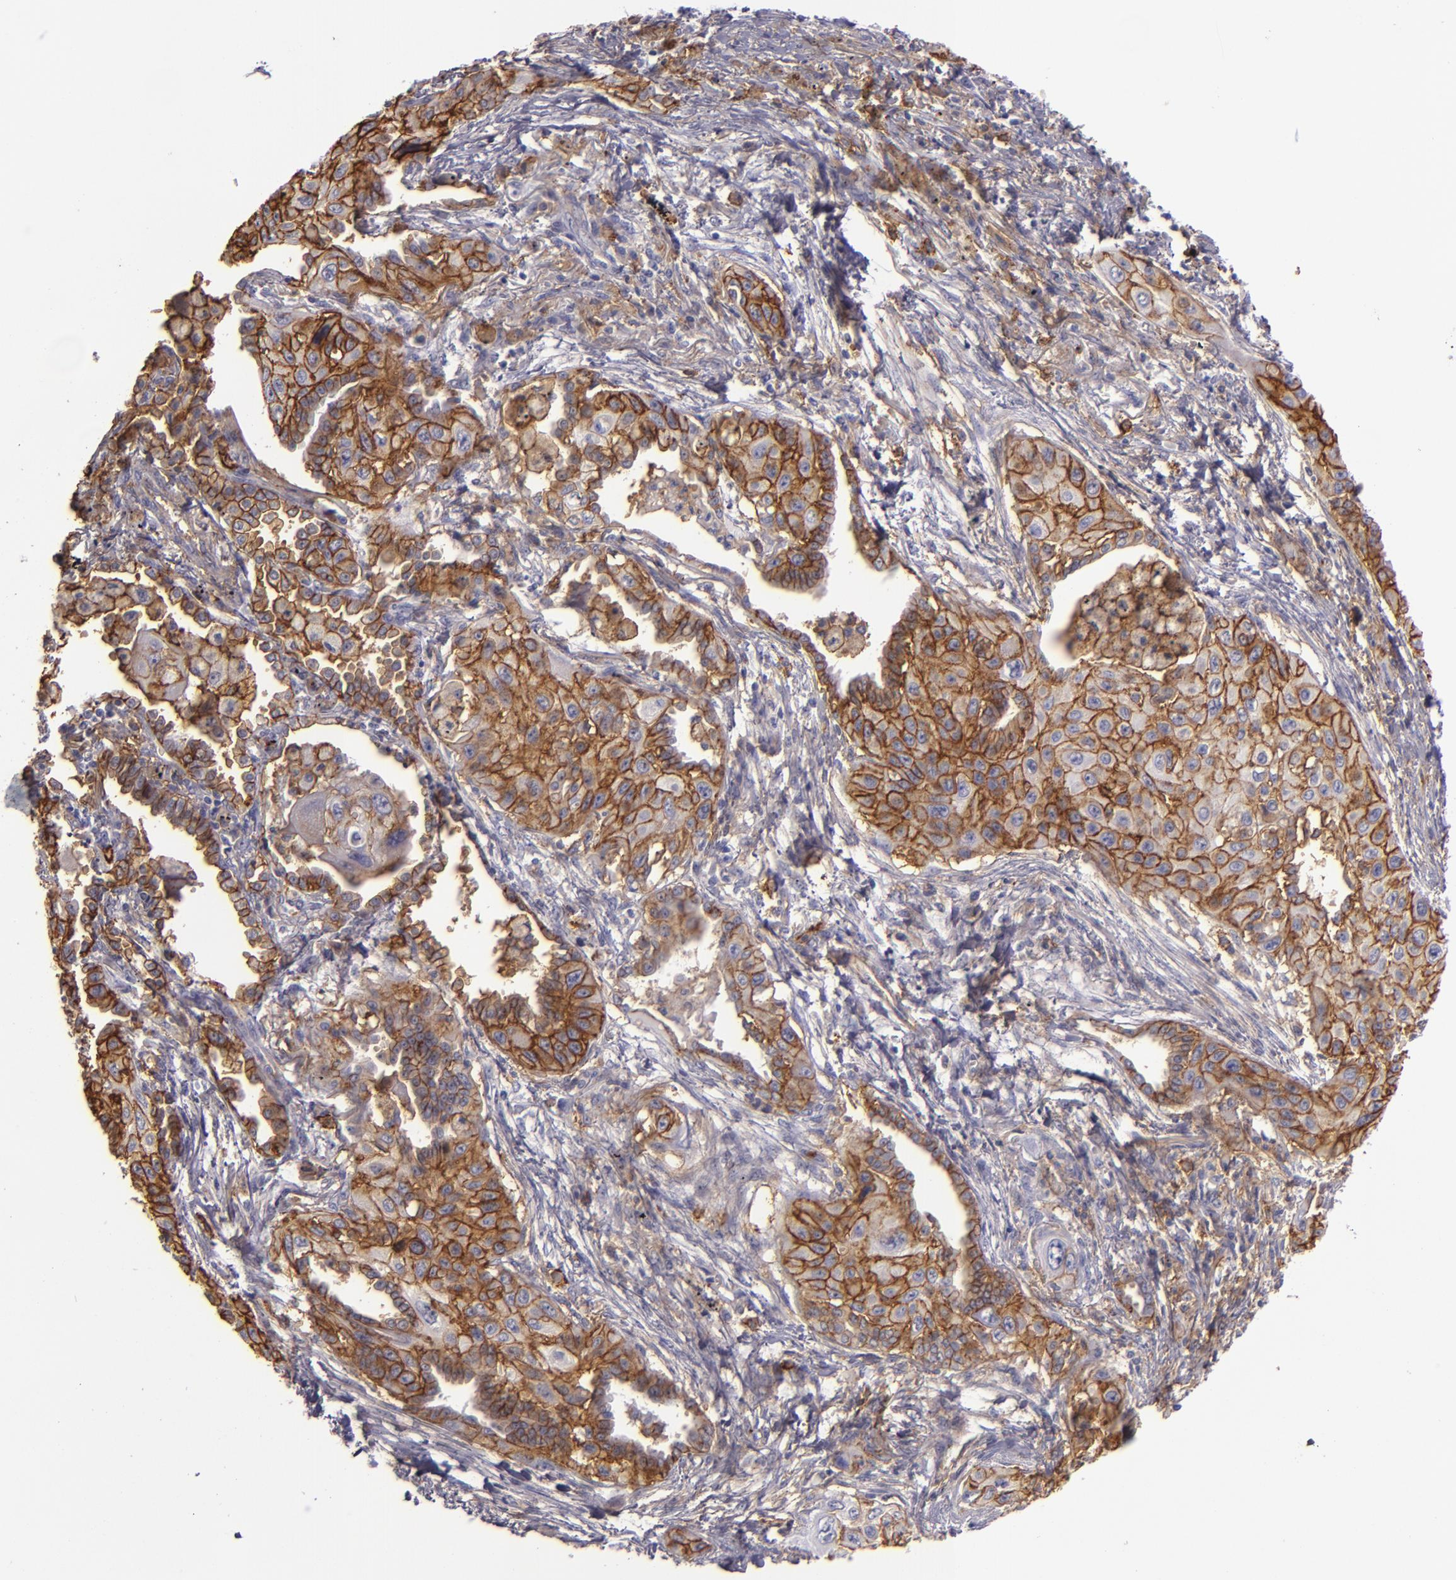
{"staining": {"intensity": "strong", "quantity": ">75%", "location": "cytoplasmic/membranous"}, "tissue": "lung cancer", "cell_type": "Tumor cells", "image_type": "cancer", "snomed": [{"axis": "morphology", "description": "Squamous cell carcinoma, NOS"}, {"axis": "topography", "description": "Lung"}], "caption": "This image demonstrates immunohistochemistry (IHC) staining of human lung squamous cell carcinoma, with high strong cytoplasmic/membranous positivity in about >75% of tumor cells.", "gene": "CD9", "patient": {"sex": "male", "age": 71}}